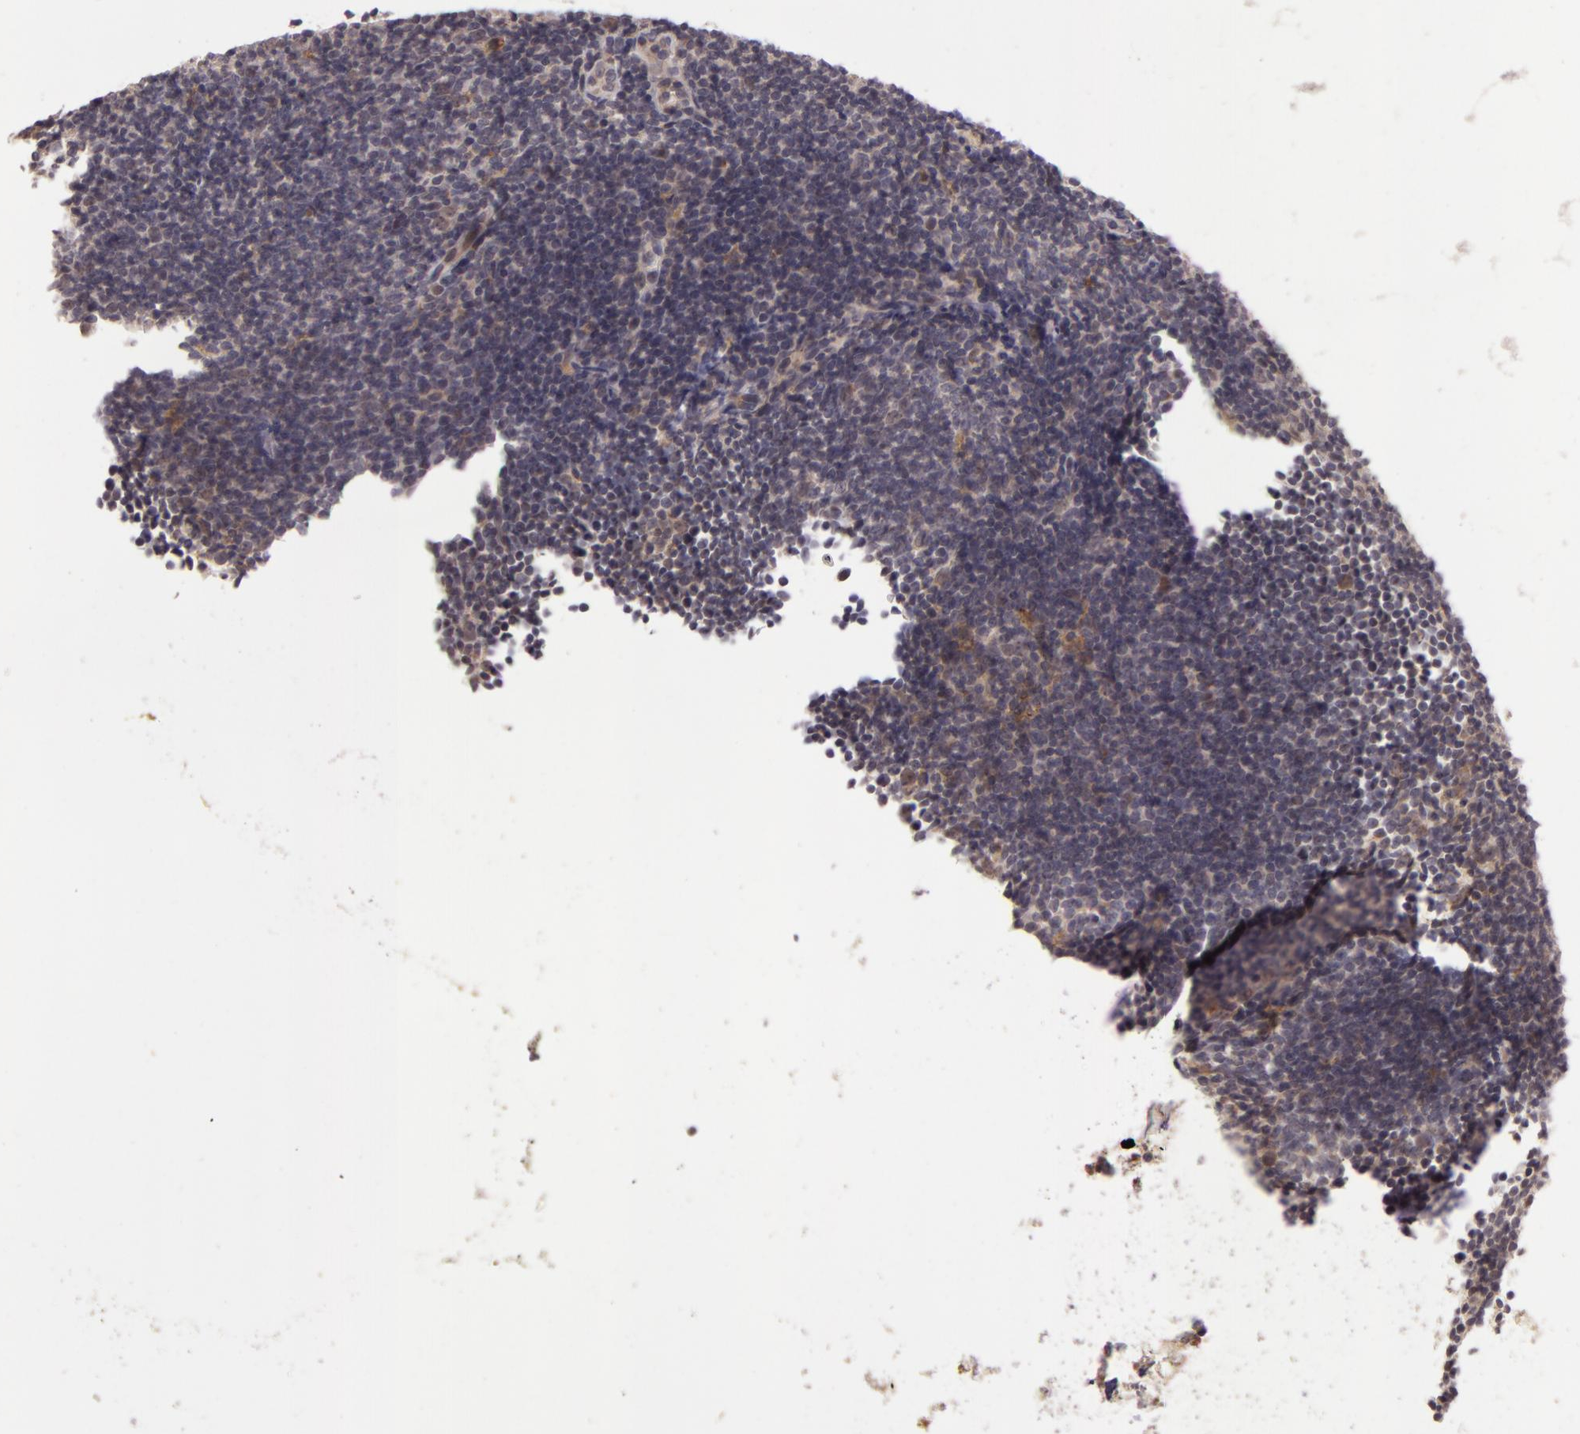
{"staining": {"intensity": "negative", "quantity": "none", "location": "none"}, "tissue": "lymphoma", "cell_type": "Tumor cells", "image_type": "cancer", "snomed": [{"axis": "morphology", "description": "Malignant lymphoma, non-Hodgkin's type, Low grade"}, {"axis": "topography", "description": "Lymph node"}], "caption": "Tumor cells are negative for protein expression in human lymphoma.", "gene": "PPP1R3F", "patient": {"sex": "male", "age": 49}}